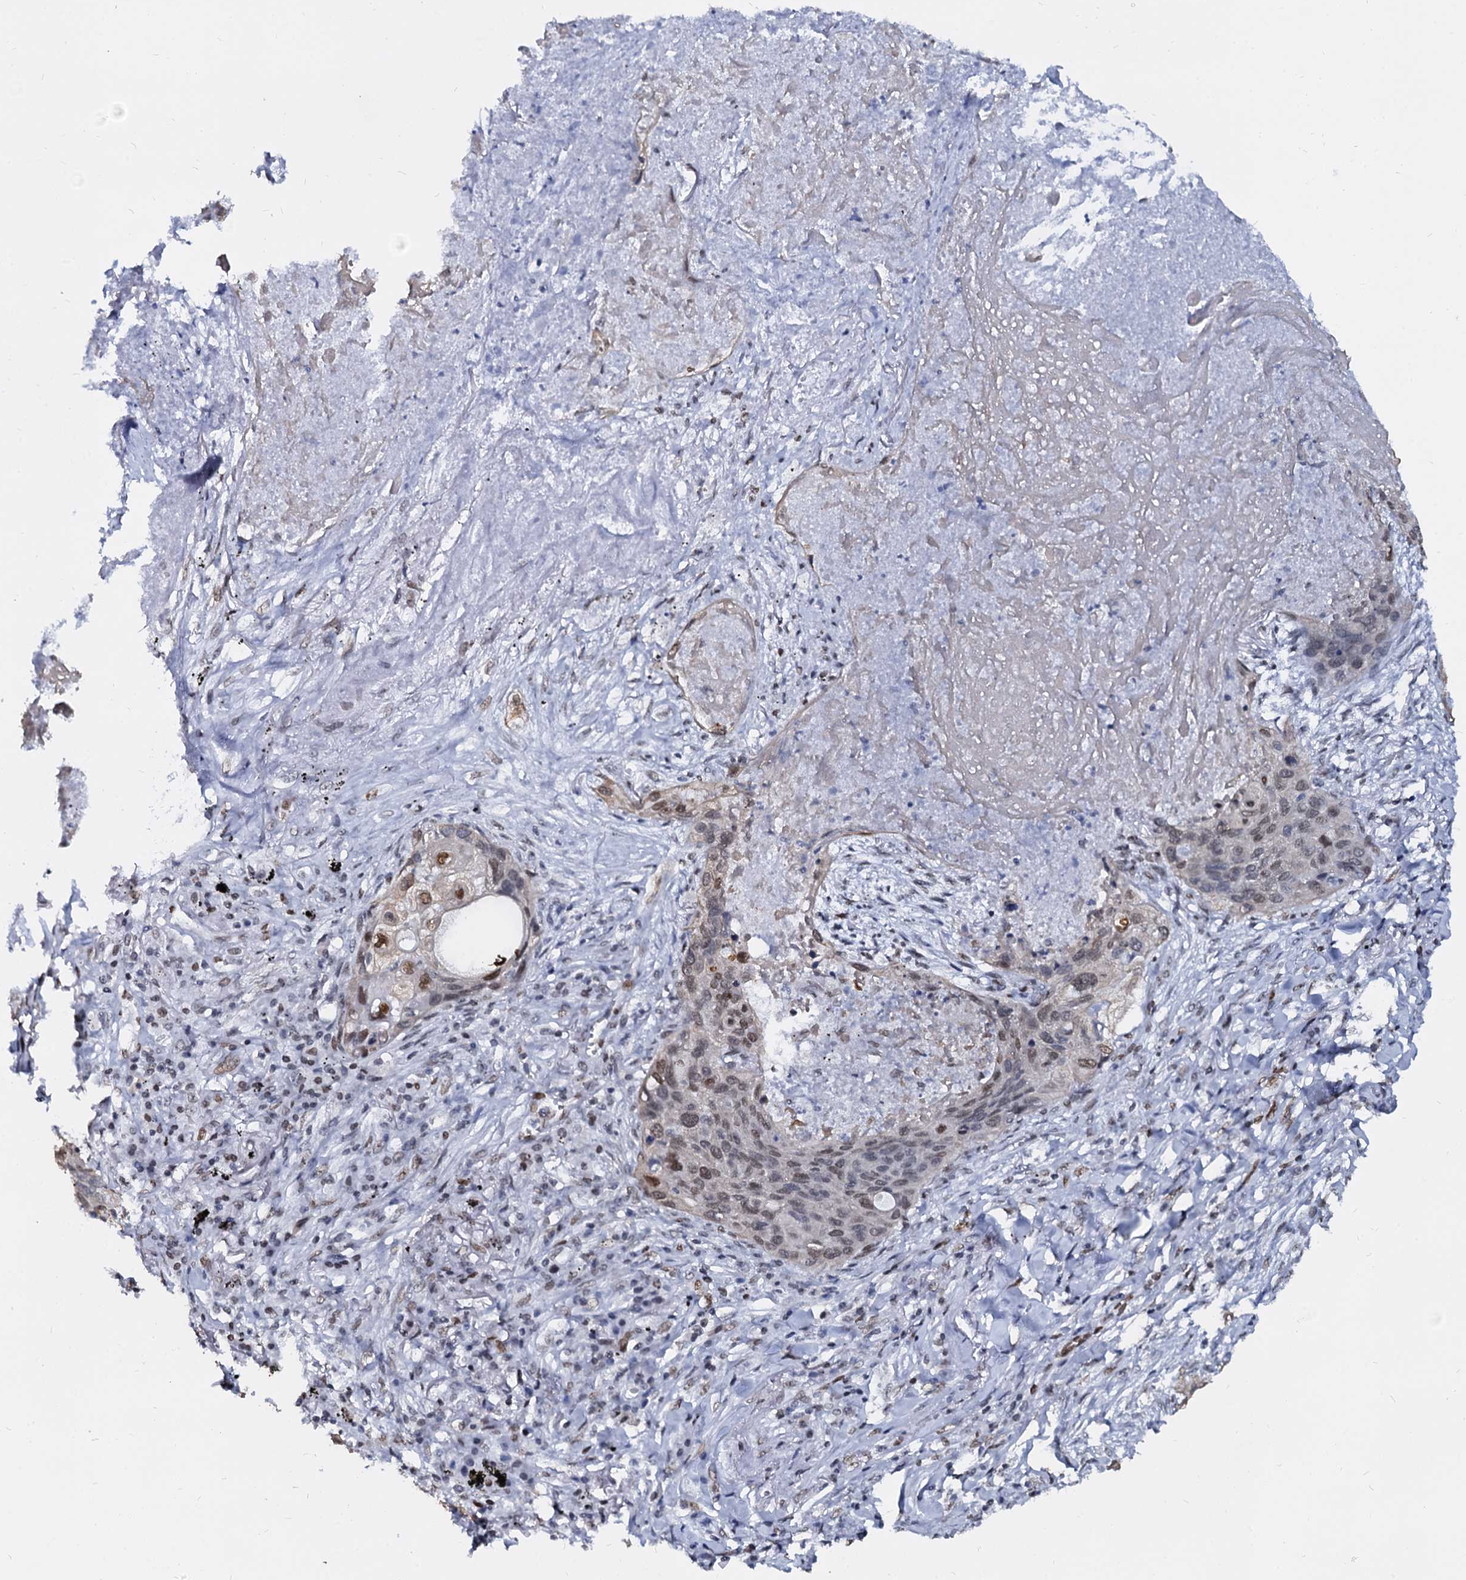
{"staining": {"intensity": "moderate", "quantity": "25%-75%", "location": "nuclear"}, "tissue": "lung cancer", "cell_type": "Tumor cells", "image_type": "cancer", "snomed": [{"axis": "morphology", "description": "Squamous cell carcinoma, NOS"}, {"axis": "topography", "description": "Lung"}], "caption": "High-magnification brightfield microscopy of lung cancer (squamous cell carcinoma) stained with DAB (3,3'-diaminobenzidine) (brown) and counterstained with hematoxylin (blue). tumor cells exhibit moderate nuclear expression is present in approximately25%-75% of cells.", "gene": "CMAS", "patient": {"sex": "female", "age": 63}}